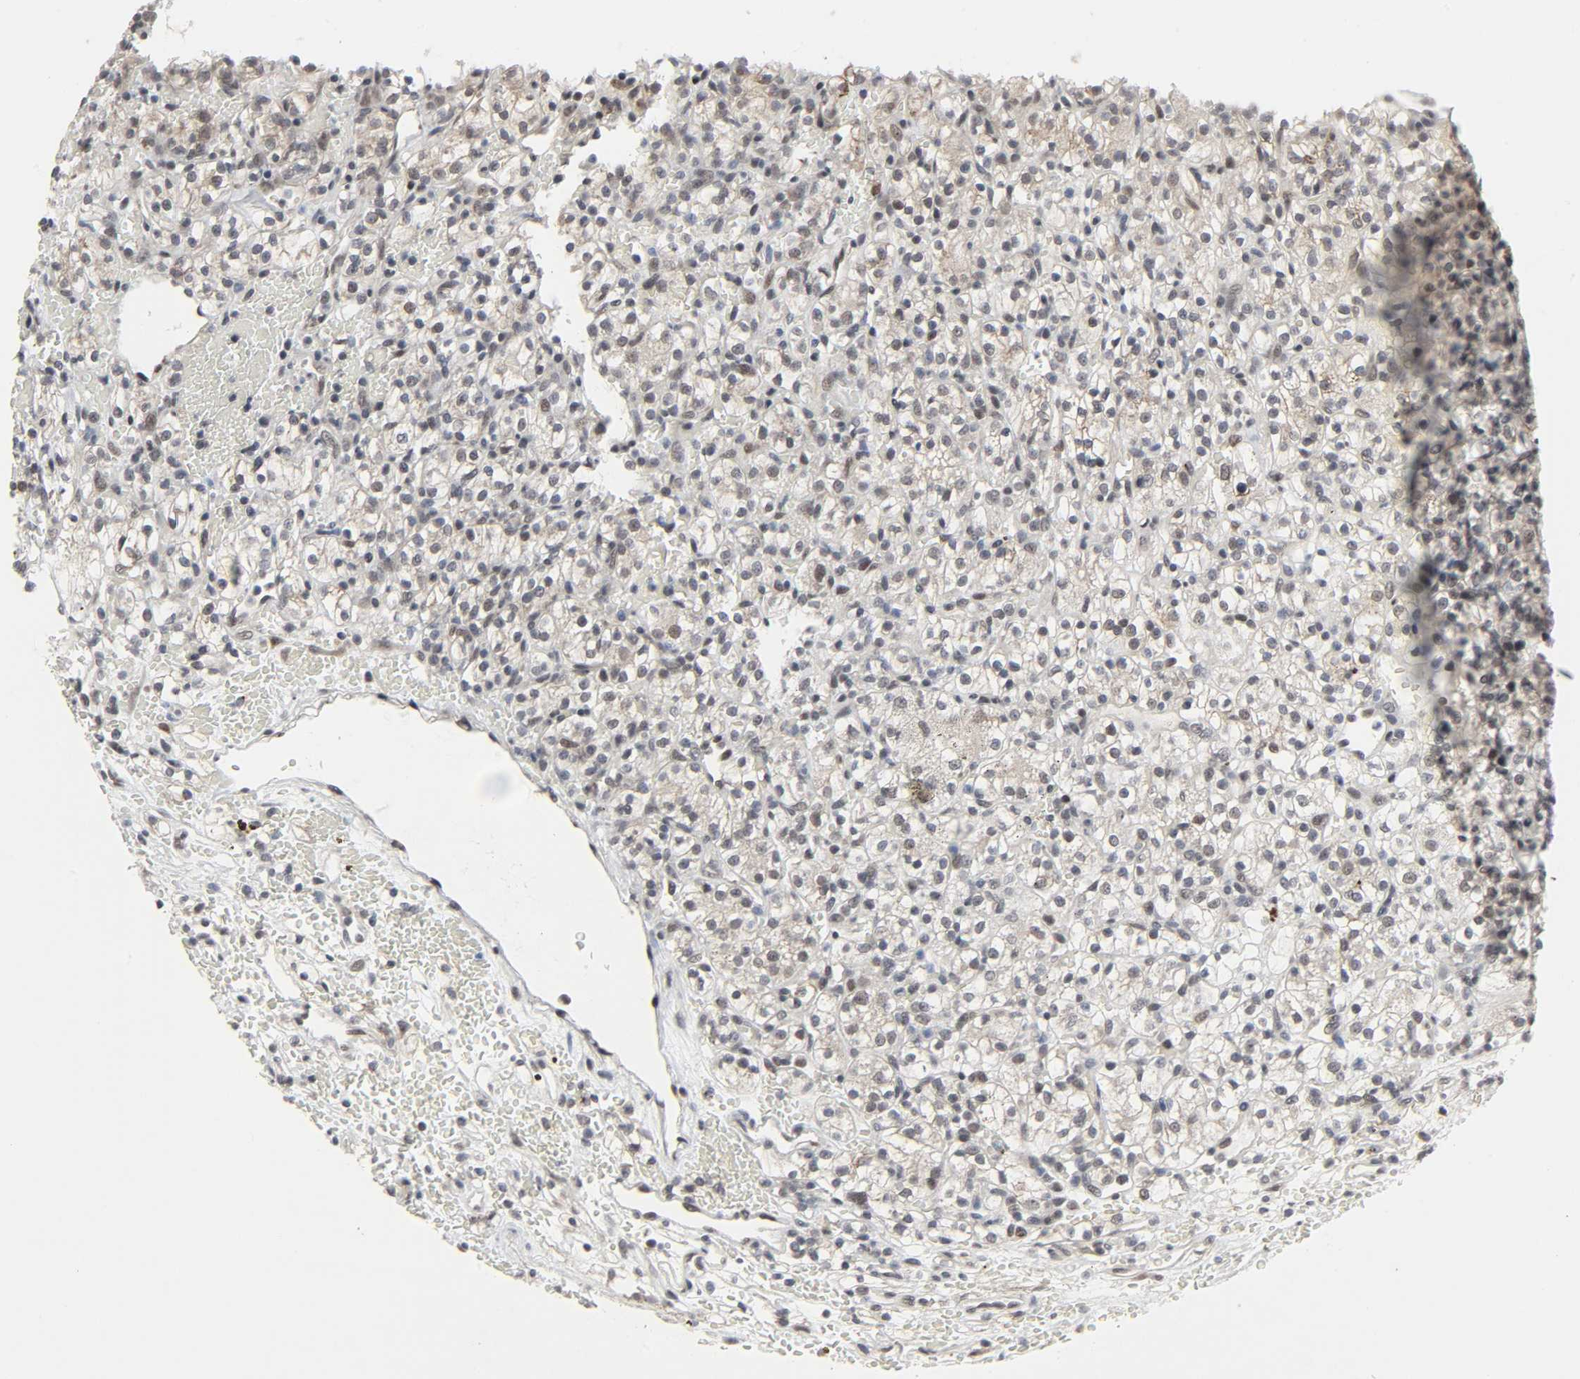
{"staining": {"intensity": "weak", "quantity": "<25%", "location": "nuclear"}, "tissue": "renal cancer", "cell_type": "Tumor cells", "image_type": "cancer", "snomed": [{"axis": "morphology", "description": "Adenocarcinoma, NOS"}, {"axis": "topography", "description": "Kidney"}], "caption": "Adenocarcinoma (renal) was stained to show a protein in brown. There is no significant positivity in tumor cells.", "gene": "MUC1", "patient": {"sex": "female", "age": 60}}